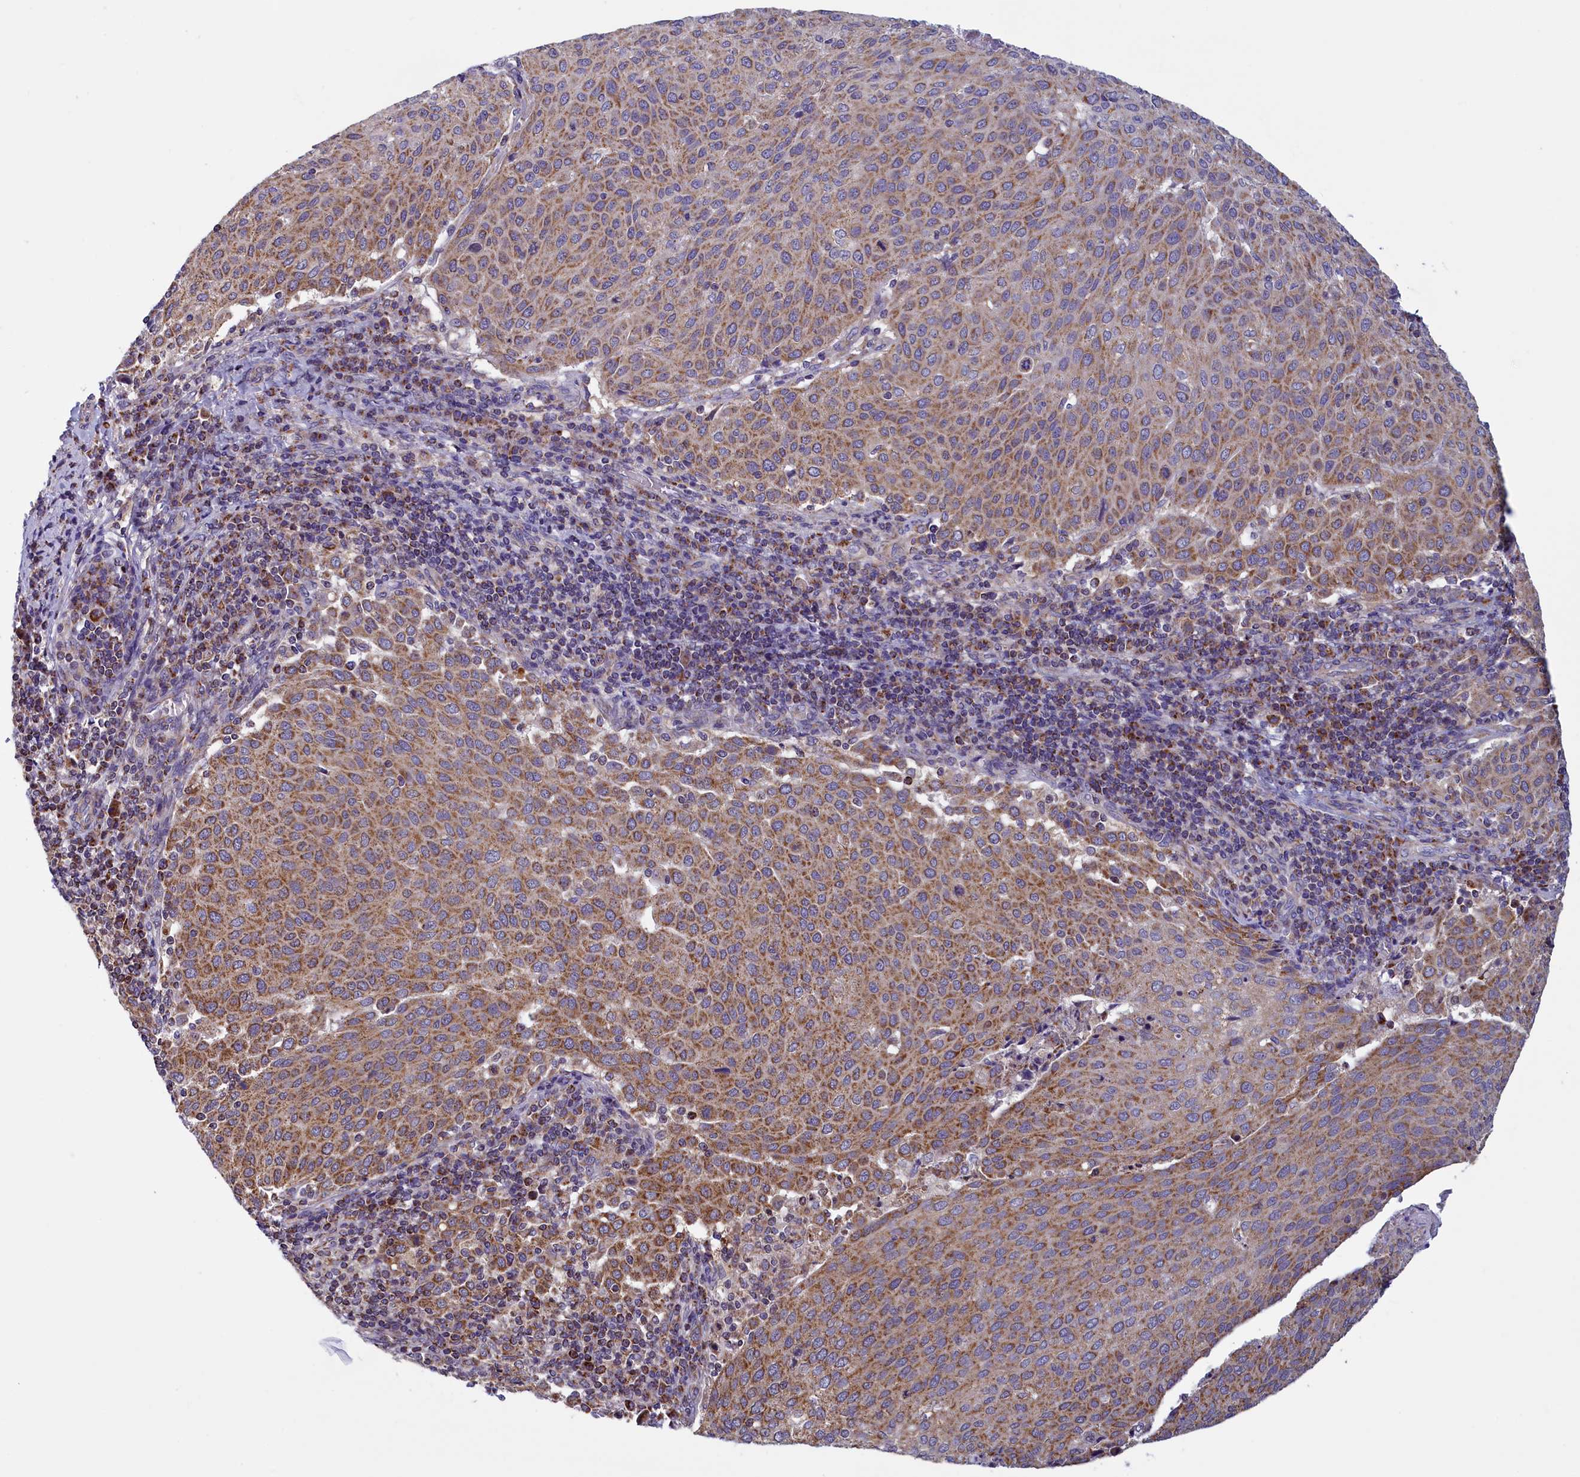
{"staining": {"intensity": "moderate", "quantity": ">75%", "location": "cytoplasmic/membranous"}, "tissue": "cervical cancer", "cell_type": "Tumor cells", "image_type": "cancer", "snomed": [{"axis": "morphology", "description": "Squamous cell carcinoma, NOS"}, {"axis": "topography", "description": "Cervix"}], "caption": "Immunohistochemical staining of human squamous cell carcinoma (cervical) shows moderate cytoplasmic/membranous protein positivity in about >75% of tumor cells.", "gene": "IFT122", "patient": {"sex": "female", "age": 46}}